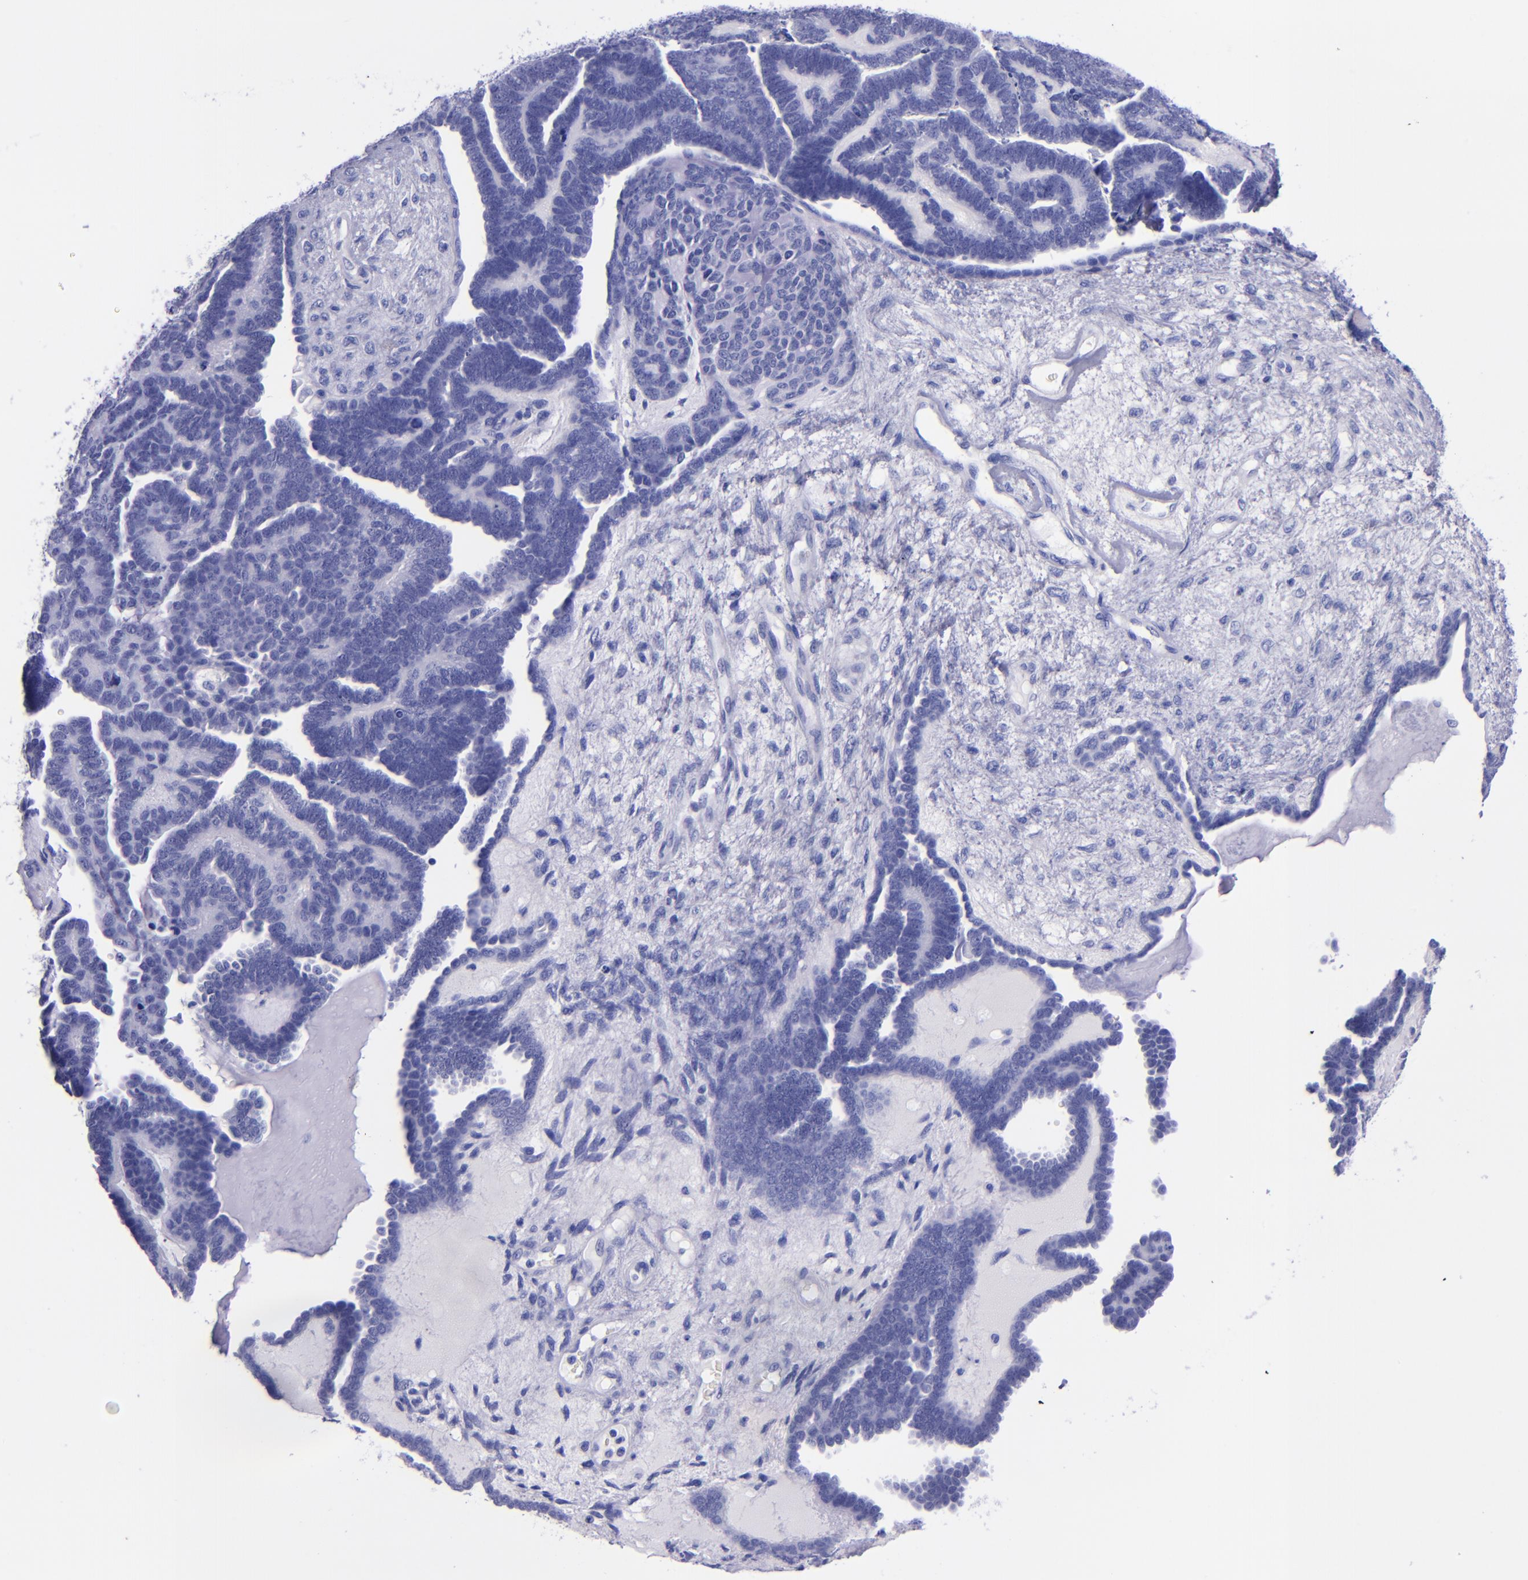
{"staining": {"intensity": "negative", "quantity": "none", "location": "none"}, "tissue": "endometrial cancer", "cell_type": "Tumor cells", "image_type": "cancer", "snomed": [{"axis": "morphology", "description": "Neoplasm, malignant, NOS"}, {"axis": "topography", "description": "Endometrium"}], "caption": "Tumor cells are negative for protein expression in human endometrial cancer. (Brightfield microscopy of DAB (3,3'-diaminobenzidine) IHC at high magnification).", "gene": "MBP", "patient": {"sex": "female", "age": 74}}